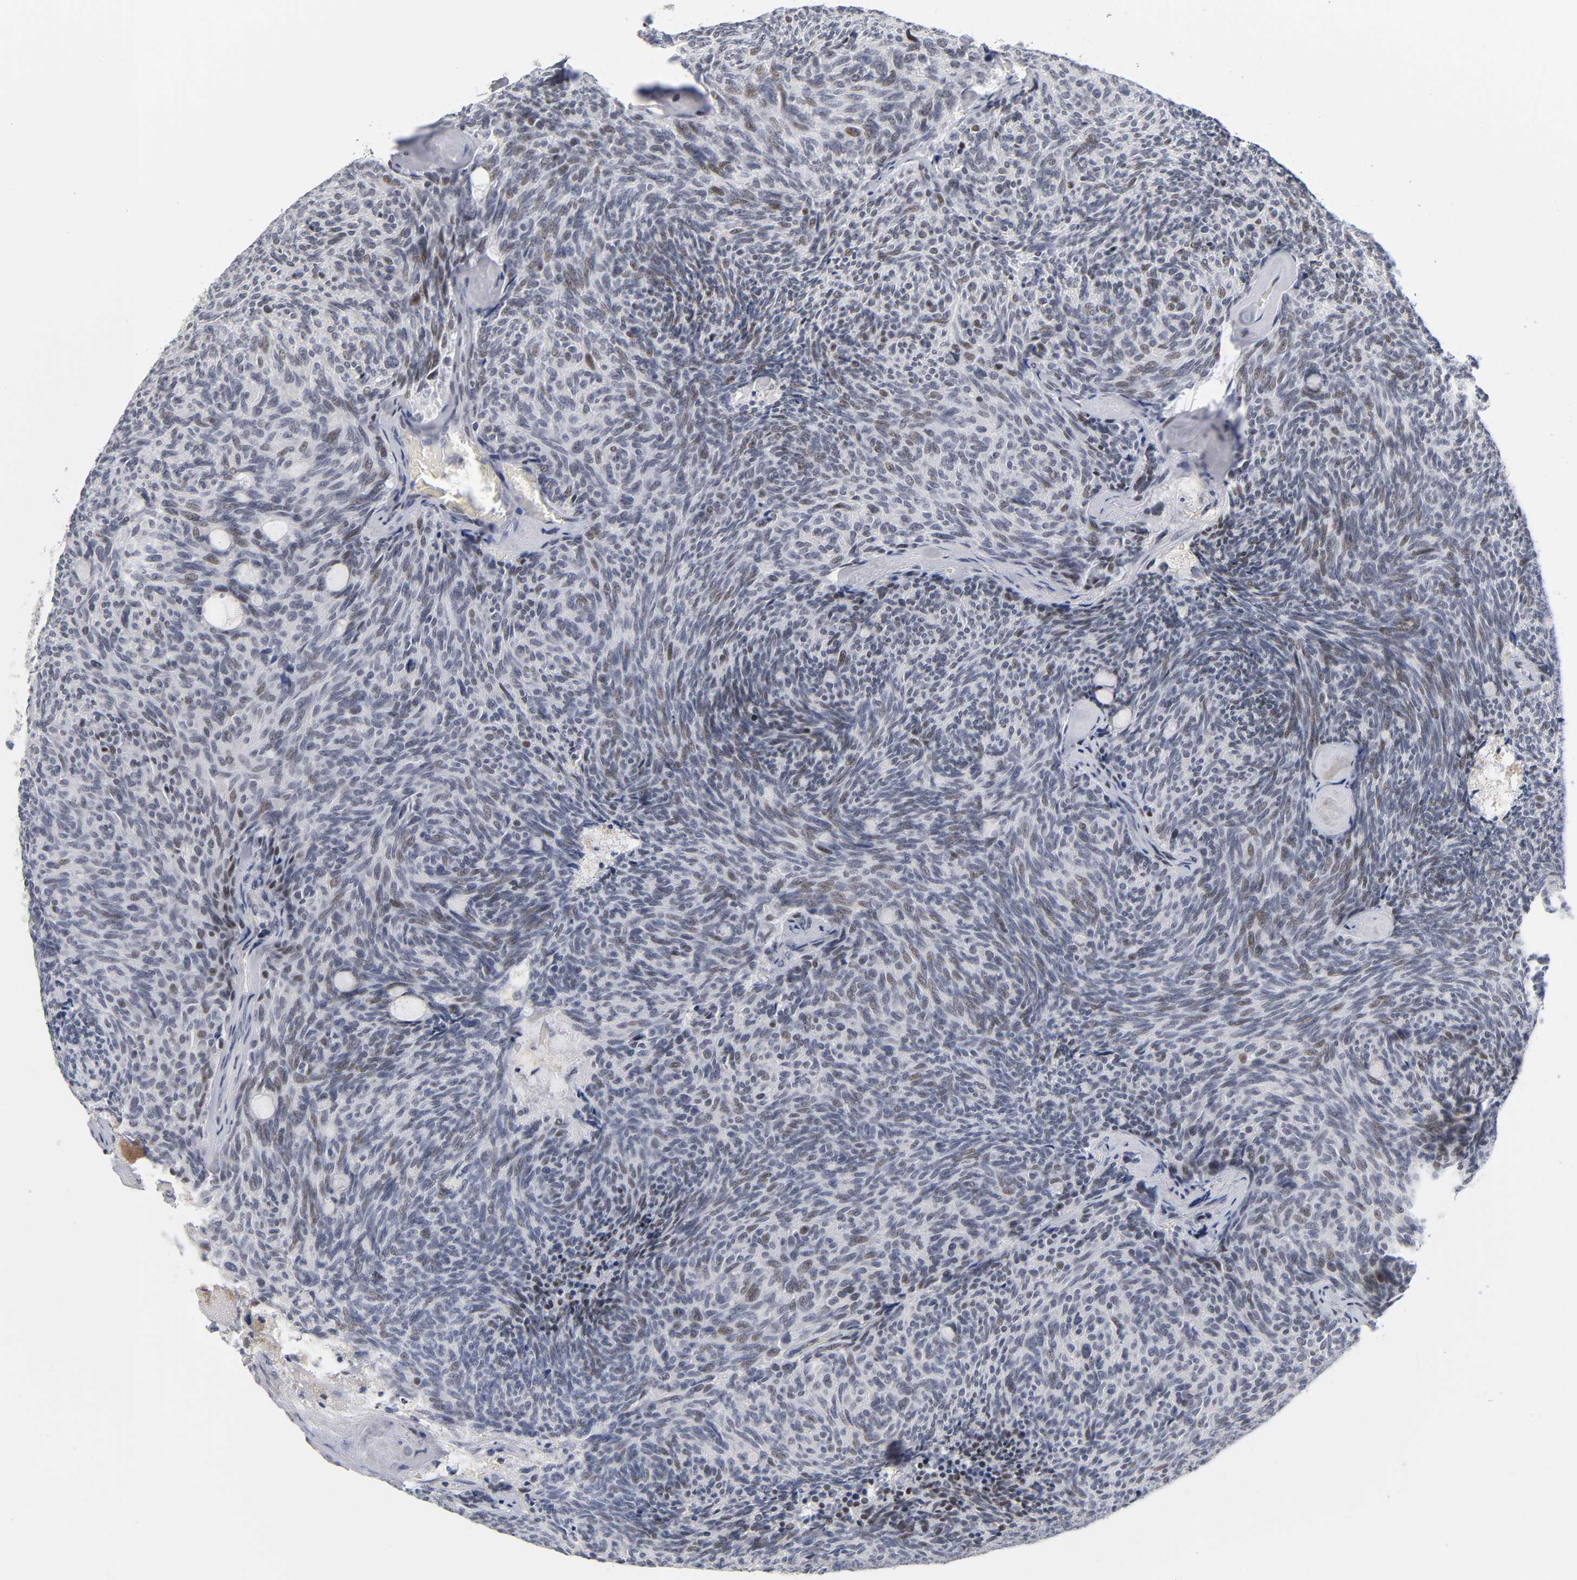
{"staining": {"intensity": "weak", "quantity": "25%-75%", "location": "nuclear"}, "tissue": "carcinoid", "cell_type": "Tumor cells", "image_type": "cancer", "snomed": [{"axis": "morphology", "description": "Carcinoid, malignant, NOS"}, {"axis": "topography", "description": "Pancreas"}], "caption": "Immunohistochemistry (IHC) histopathology image of neoplastic tissue: human carcinoid stained using immunohistochemistry (IHC) demonstrates low levels of weak protein expression localized specifically in the nuclear of tumor cells, appearing as a nuclear brown color.", "gene": "SP3", "patient": {"sex": "female", "age": 54}}